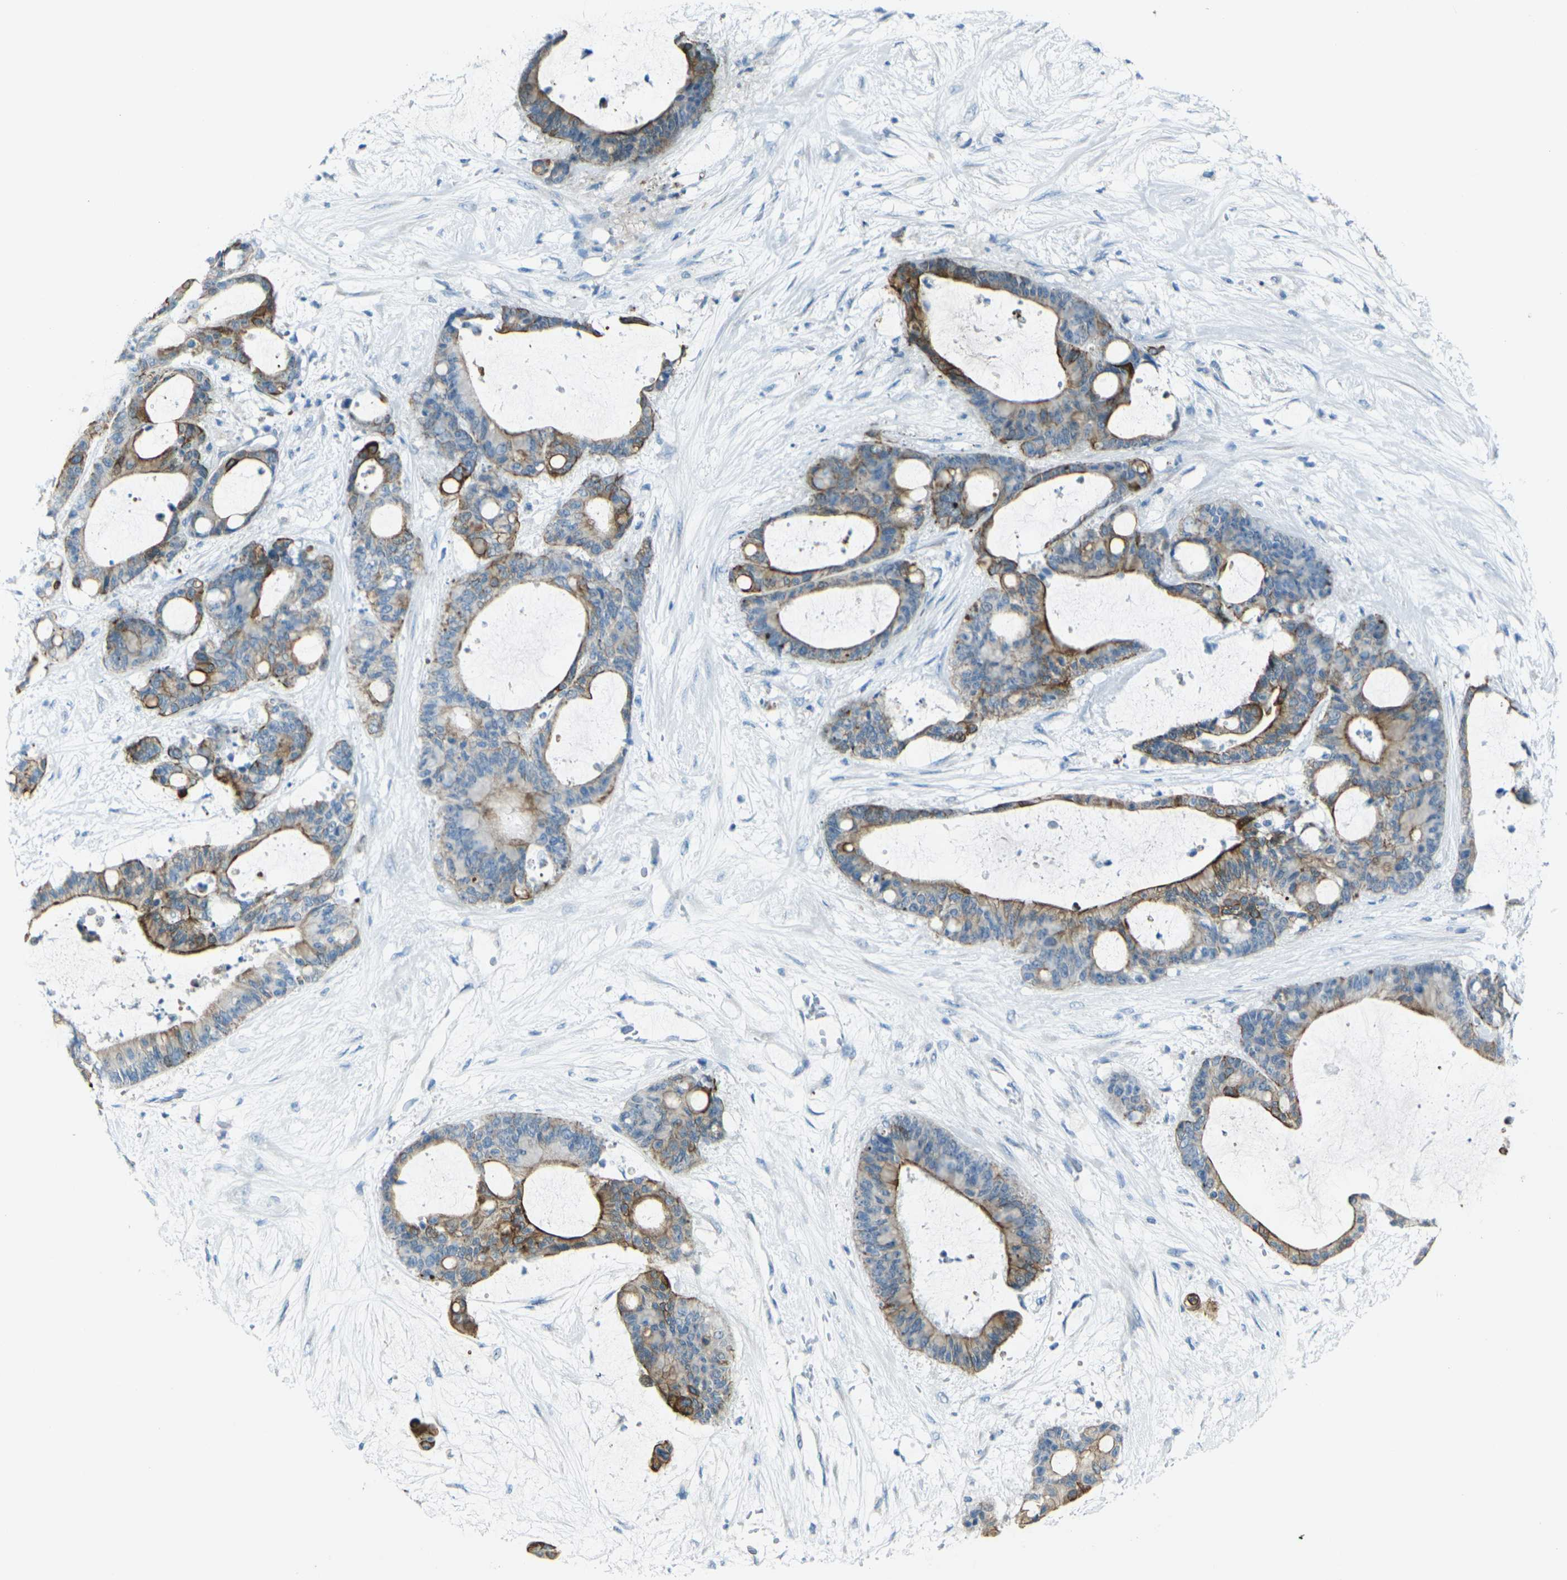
{"staining": {"intensity": "moderate", "quantity": ">75%", "location": "cytoplasmic/membranous"}, "tissue": "liver cancer", "cell_type": "Tumor cells", "image_type": "cancer", "snomed": [{"axis": "morphology", "description": "Cholangiocarcinoma"}, {"axis": "topography", "description": "Liver"}], "caption": "Tumor cells reveal medium levels of moderate cytoplasmic/membranous staining in about >75% of cells in liver cancer.", "gene": "ANKRD46", "patient": {"sex": "female", "age": 73}}